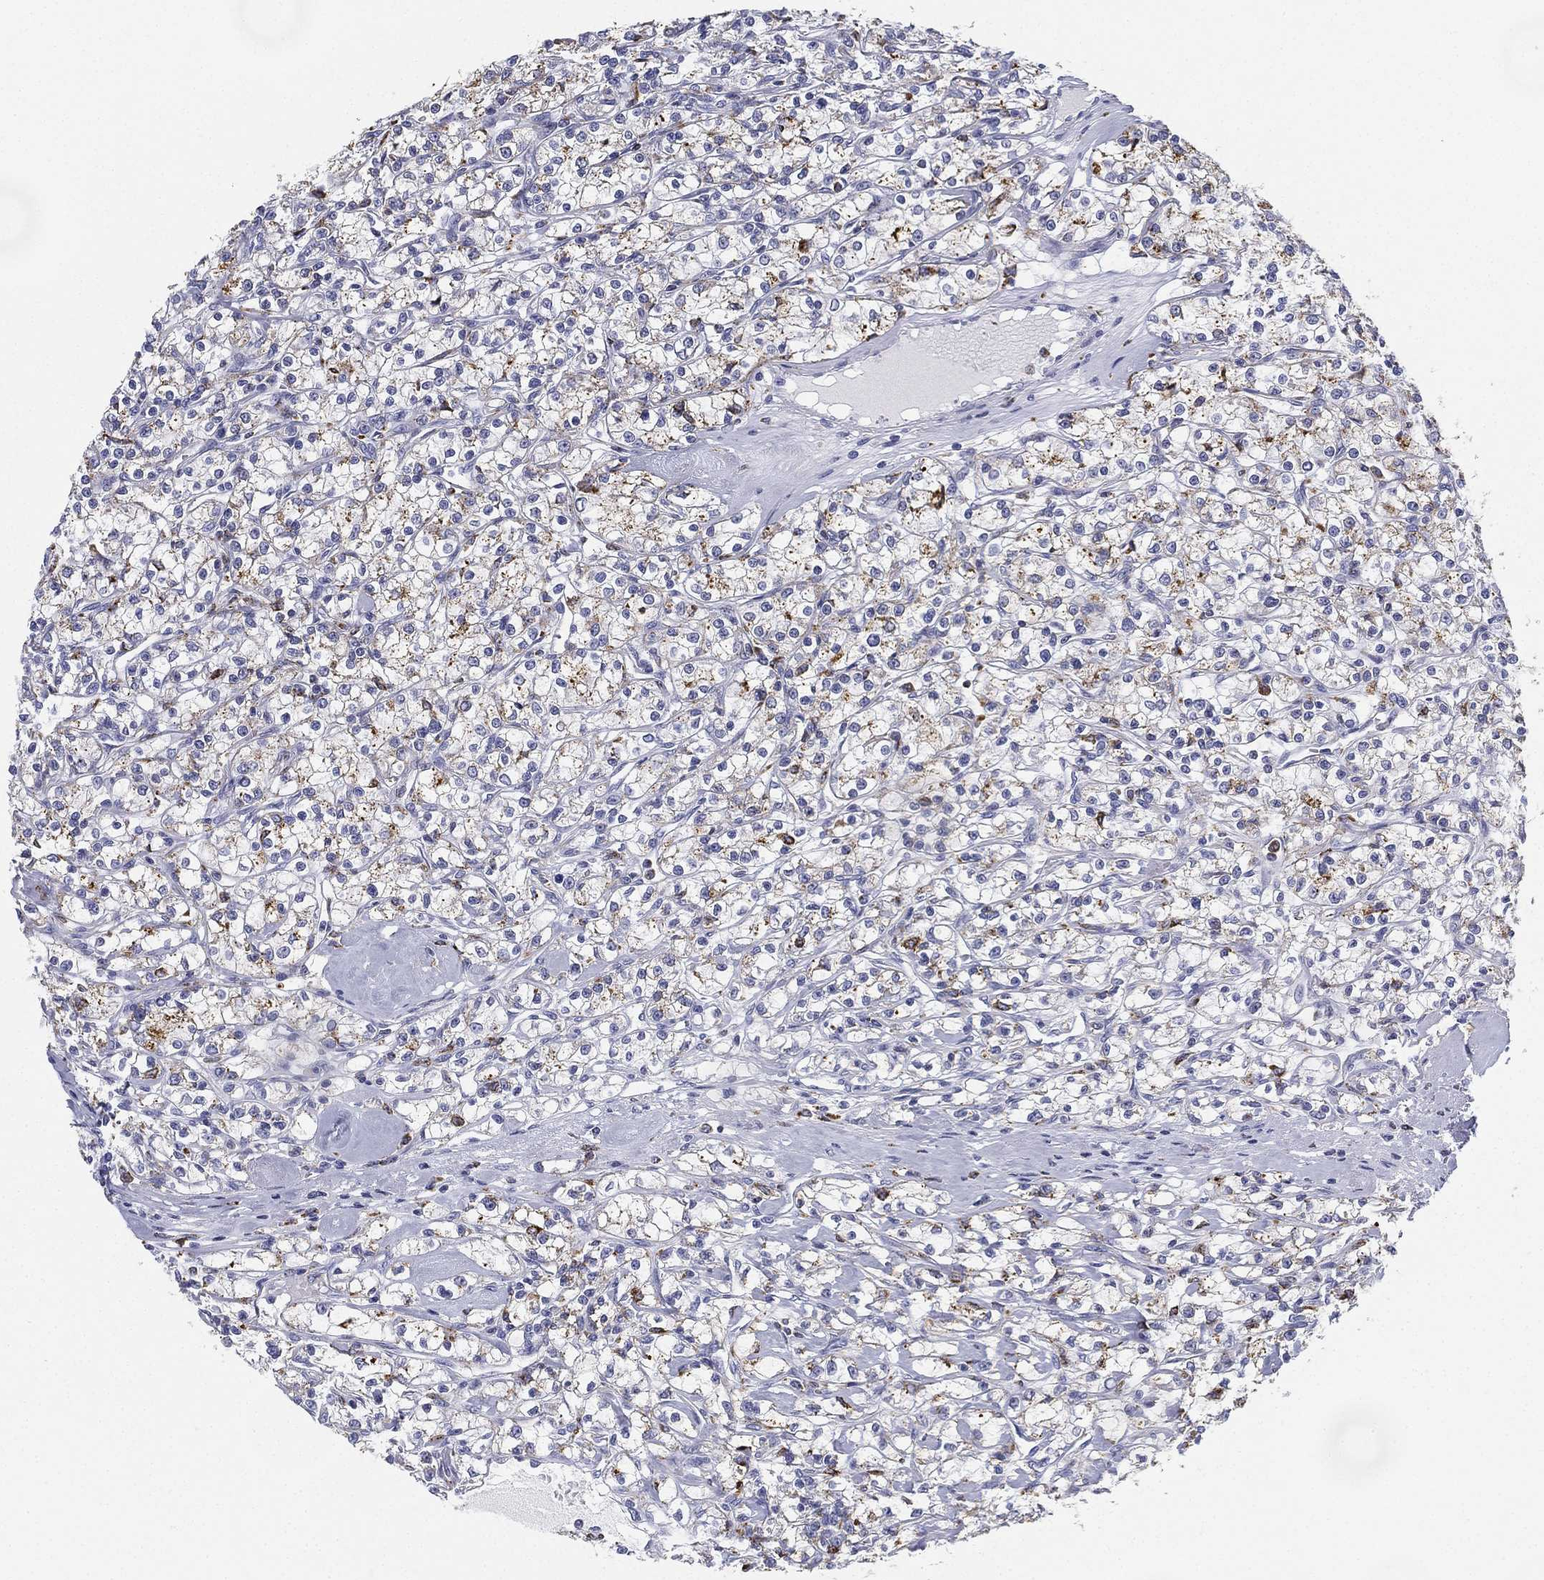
{"staining": {"intensity": "moderate", "quantity": "25%-75%", "location": "cytoplasmic/membranous"}, "tissue": "renal cancer", "cell_type": "Tumor cells", "image_type": "cancer", "snomed": [{"axis": "morphology", "description": "Adenocarcinoma, NOS"}, {"axis": "topography", "description": "Kidney"}], "caption": "The image exhibits staining of renal cancer (adenocarcinoma), revealing moderate cytoplasmic/membranous protein expression (brown color) within tumor cells.", "gene": "NPC2", "patient": {"sex": "female", "age": 59}}